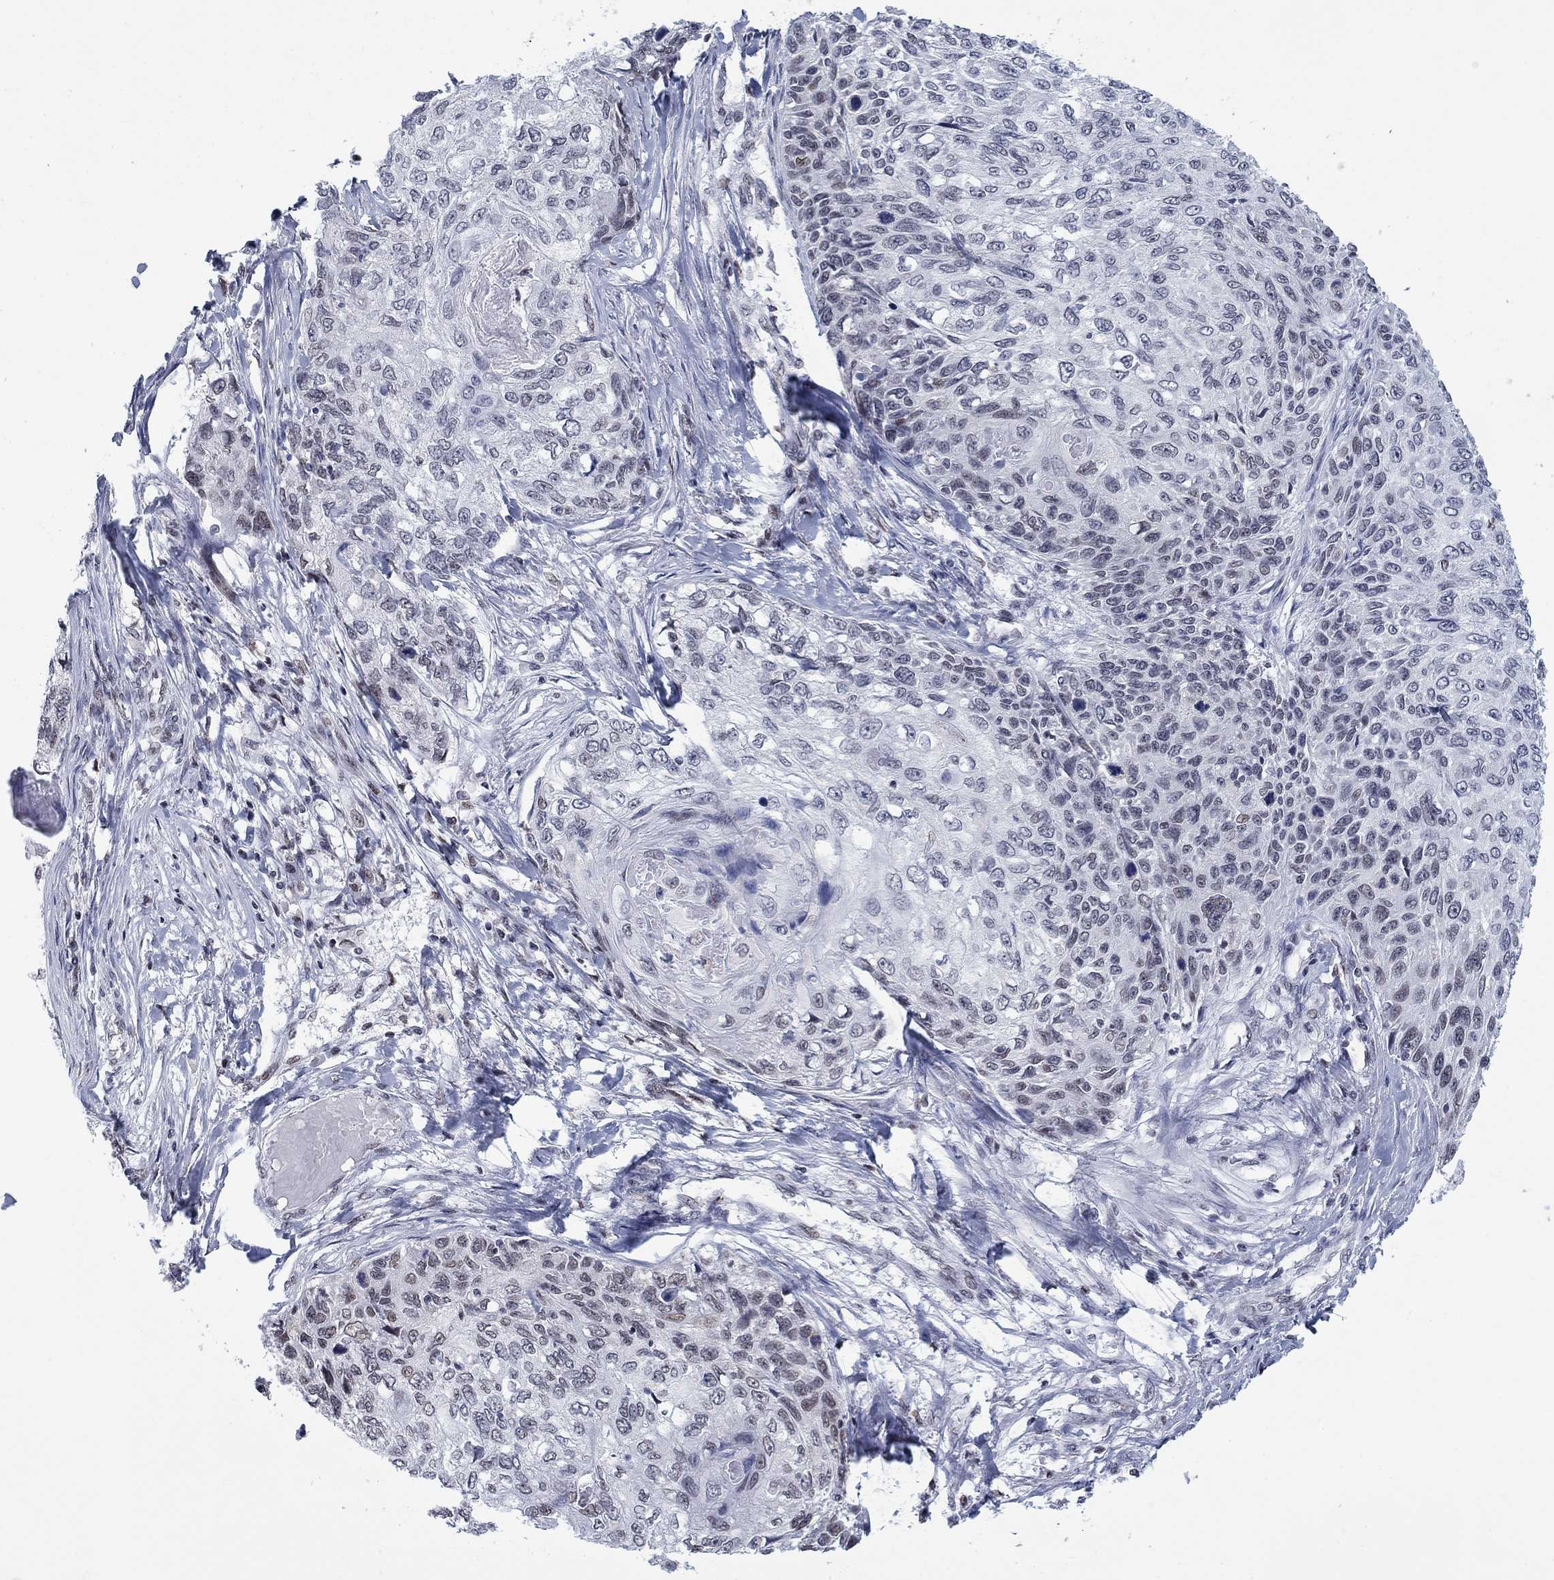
{"staining": {"intensity": "weak", "quantity": "25%-75%", "location": "nuclear"}, "tissue": "skin cancer", "cell_type": "Tumor cells", "image_type": "cancer", "snomed": [{"axis": "morphology", "description": "Squamous cell carcinoma, NOS"}, {"axis": "topography", "description": "Skin"}], "caption": "Skin squamous cell carcinoma tissue exhibits weak nuclear positivity in about 25%-75% of tumor cells The staining is performed using DAB brown chromogen to label protein expression. The nuclei are counter-stained blue using hematoxylin.", "gene": "NPAS3", "patient": {"sex": "male", "age": 92}}